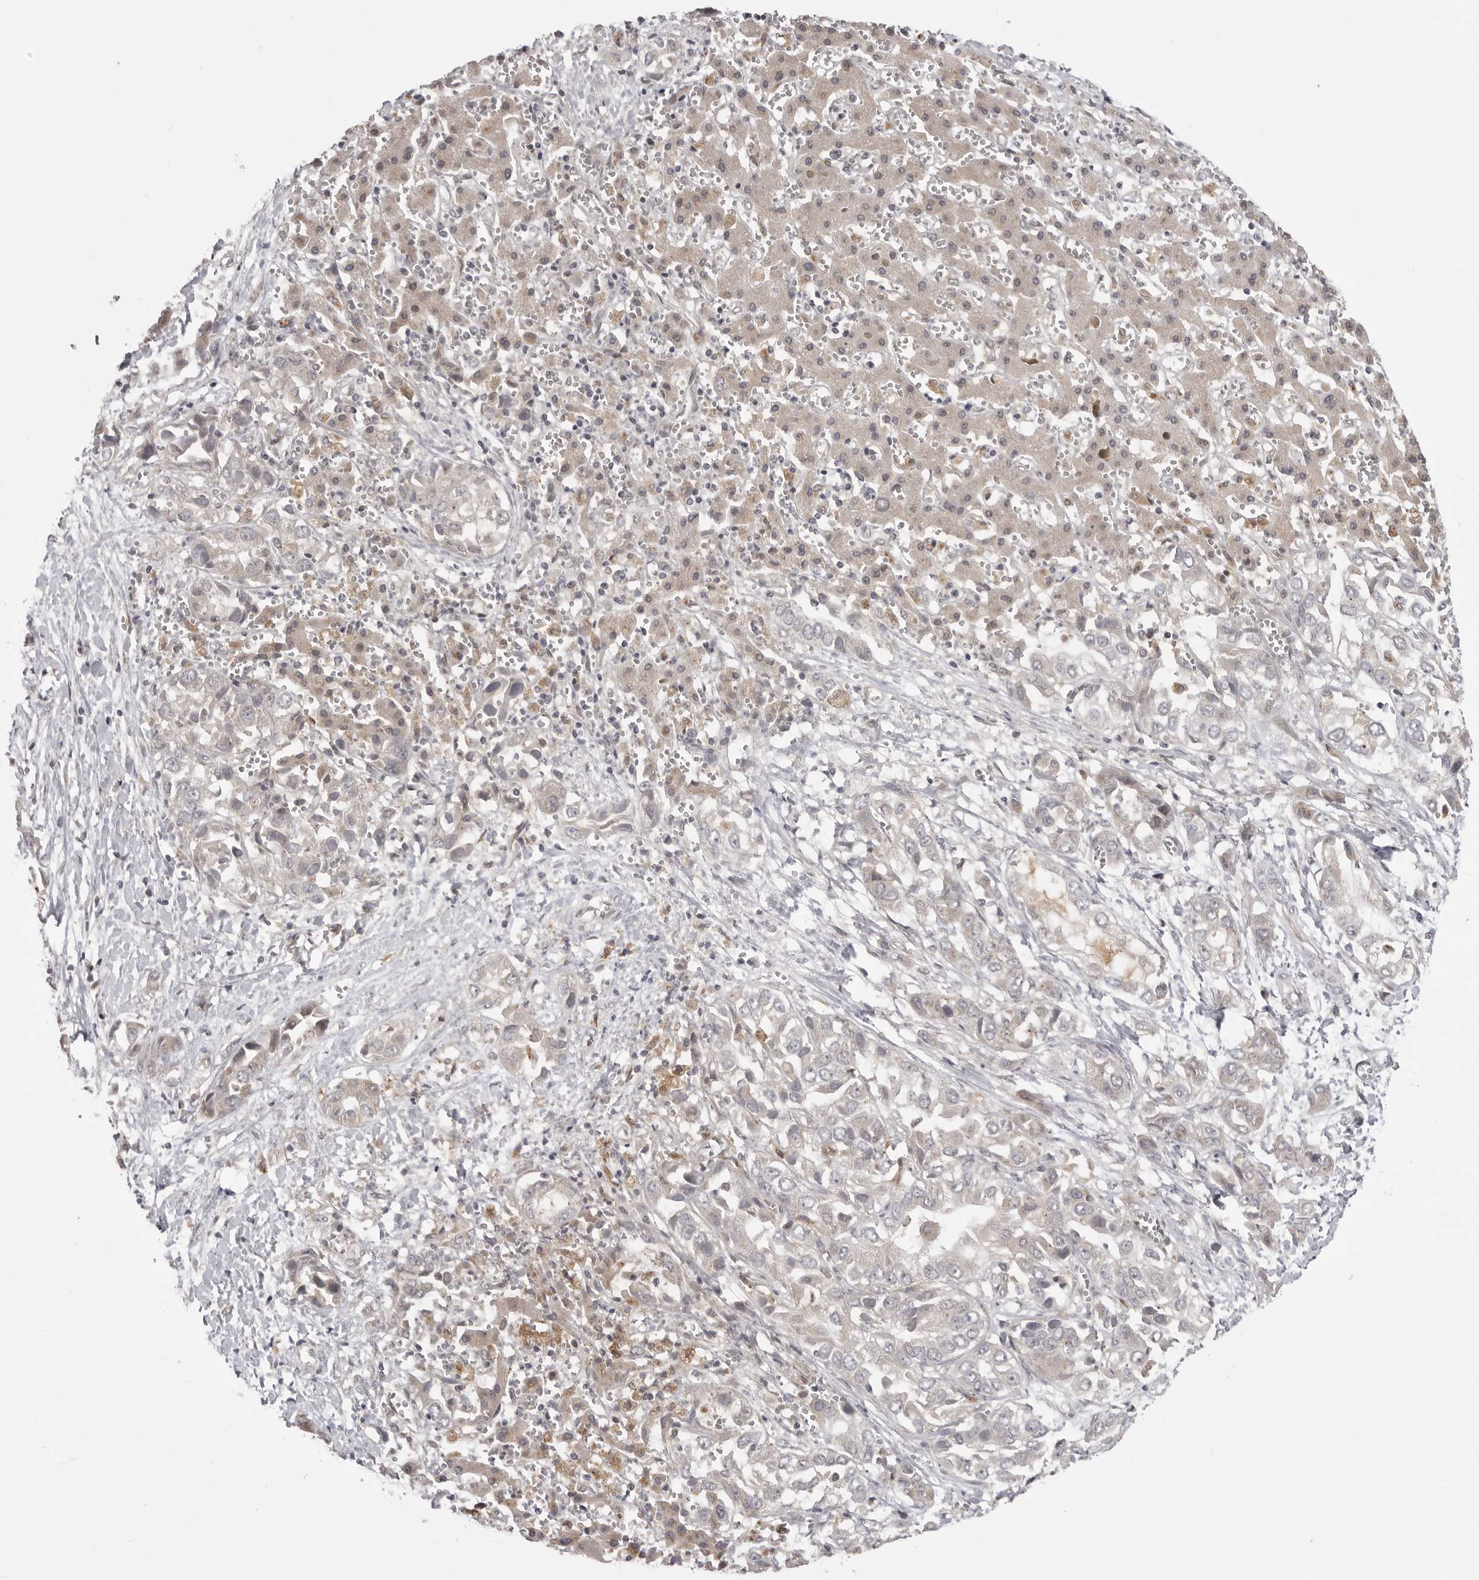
{"staining": {"intensity": "negative", "quantity": "none", "location": "none"}, "tissue": "liver cancer", "cell_type": "Tumor cells", "image_type": "cancer", "snomed": [{"axis": "morphology", "description": "Cholangiocarcinoma"}, {"axis": "topography", "description": "Liver"}], "caption": "Tumor cells are negative for brown protein staining in liver cancer.", "gene": "PTK2B", "patient": {"sex": "female", "age": 52}}